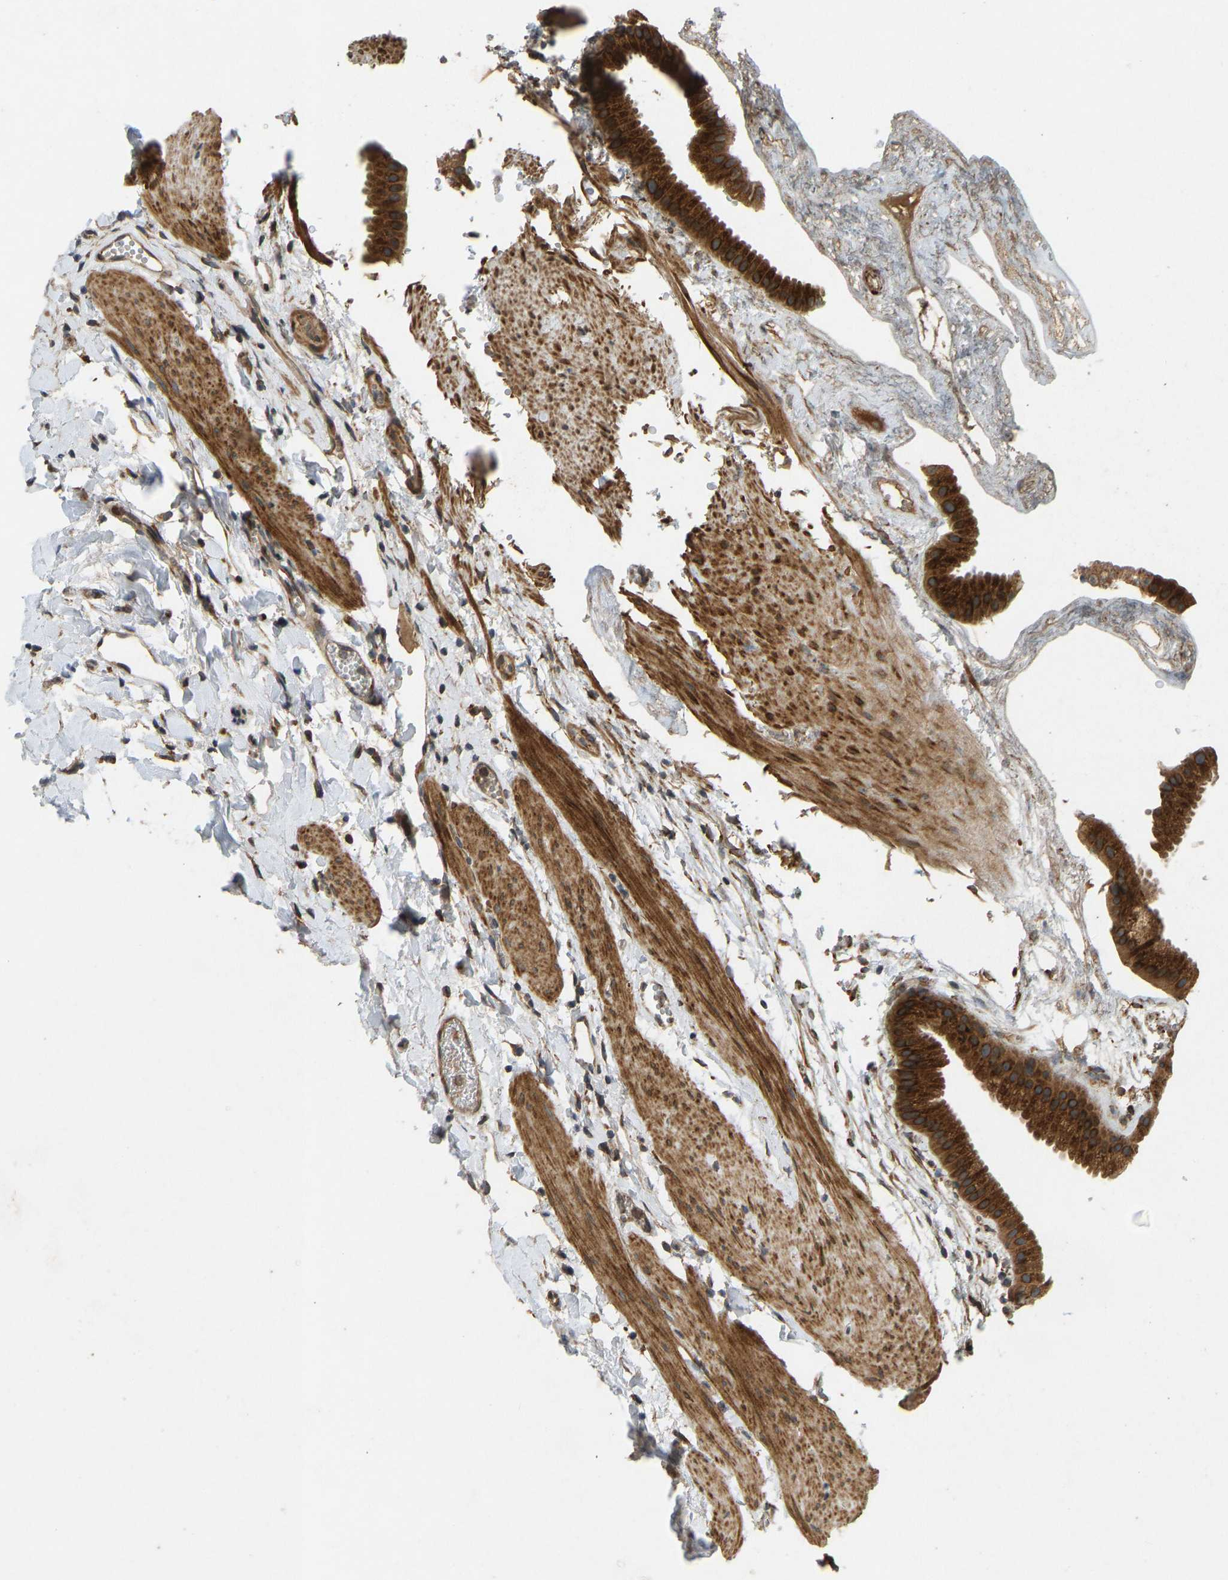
{"staining": {"intensity": "strong", "quantity": ">75%", "location": "cytoplasmic/membranous"}, "tissue": "gallbladder", "cell_type": "Glandular cells", "image_type": "normal", "snomed": [{"axis": "morphology", "description": "Normal tissue, NOS"}, {"axis": "topography", "description": "Gallbladder"}], "caption": "This histopathology image exhibits unremarkable gallbladder stained with IHC to label a protein in brown. The cytoplasmic/membranous of glandular cells show strong positivity for the protein. Nuclei are counter-stained blue.", "gene": "RPN2", "patient": {"sex": "female", "age": 64}}